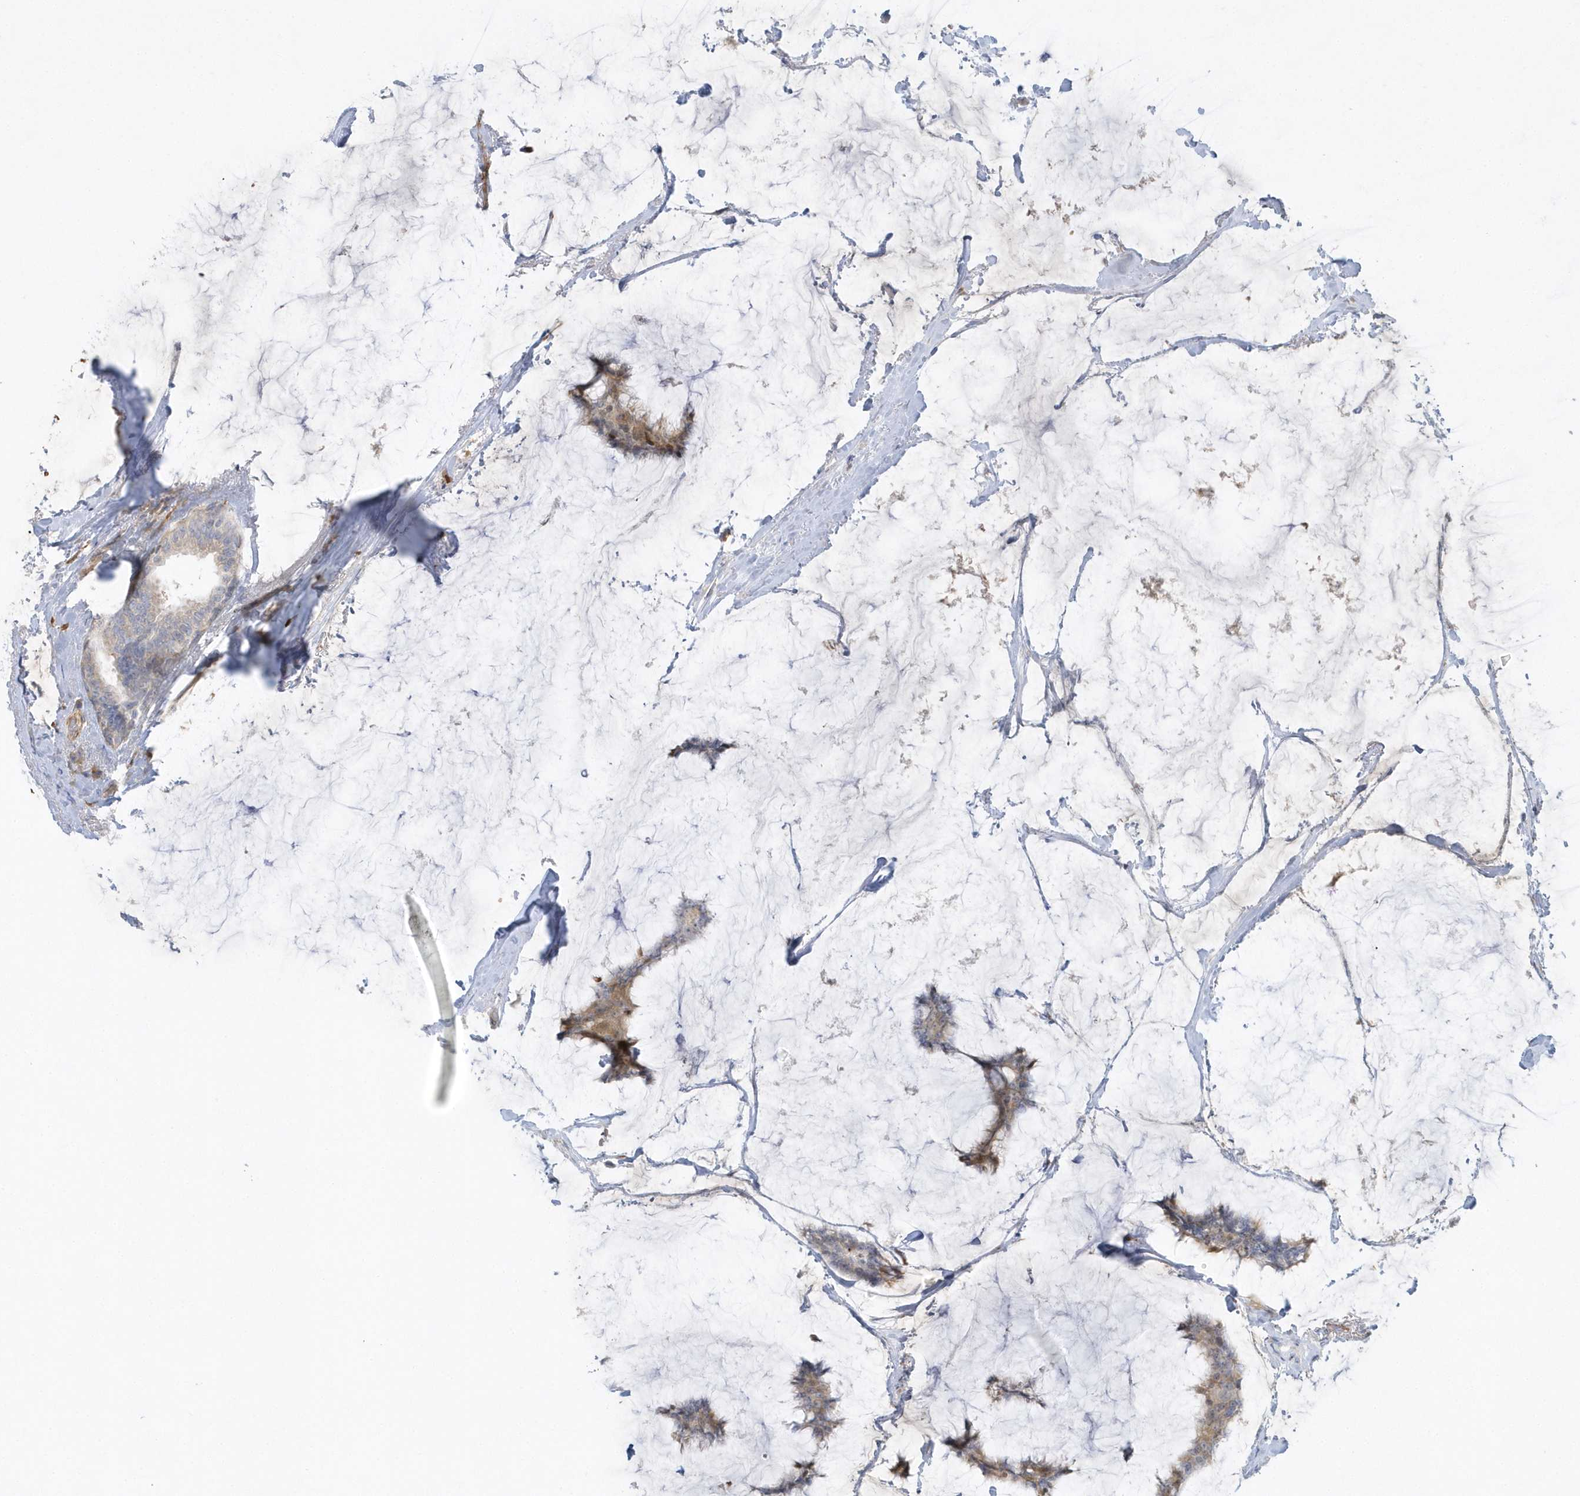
{"staining": {"intensity": "moderate", "quantity": "25%-75%", "location": "cytoplasmic/membranous"}, "tissue": "breast cancer", "cell_type": "Tumor cells", "image_type": "cancer", "snomed": [{"axis": "morphology", "description": "Duct carcinoma"}, {"axis": "topography", "description": "Breast"}], "caption": "Protein expression analysis of human breast intraductal carcinoma reveals moderate cytoplasmic/membranous expression in about 25%-75% of tumor cells.", "gene": "THADA", "patient": {"sex": "female", "age": 93}}